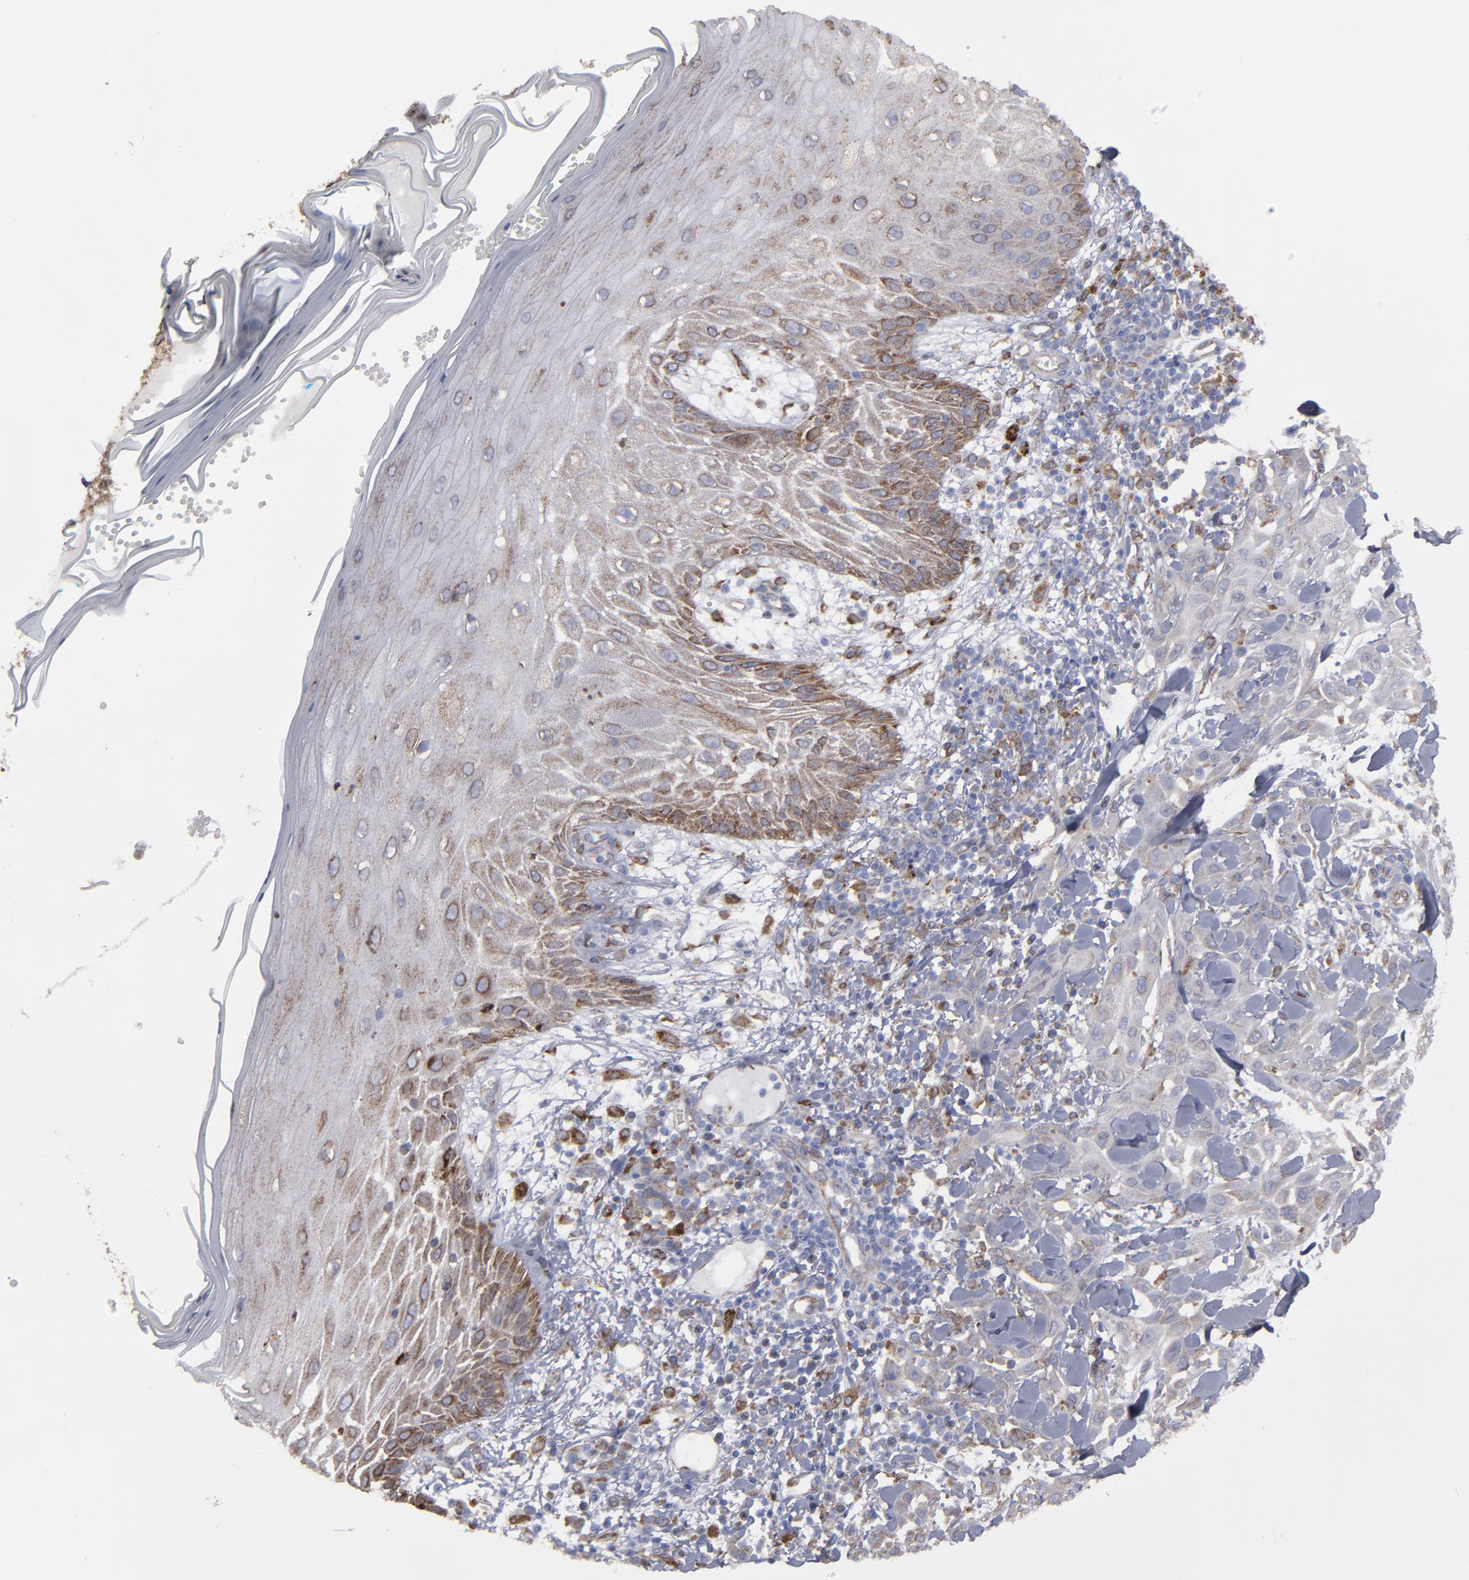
{"staining": {"intensity": "weak", "quantity": "<25%", "location": "cytoplasmic/membranous"}, "tissue": "skin cancer", "cell_type": "Tumor cells", "image_type": "cancer", "snomed": [{"axis": "morphology", "description": "Squamous cell carcinoma, NOS"}, {"axis": "topography", "description": "Skin"}], "caption": "Immunohistochemistry (IHC) of skin squamous cell carcinoma shows no expression in tumor cells.", "gene": "ERLIN2", "patient": {"sex": "male", "age": 24}}